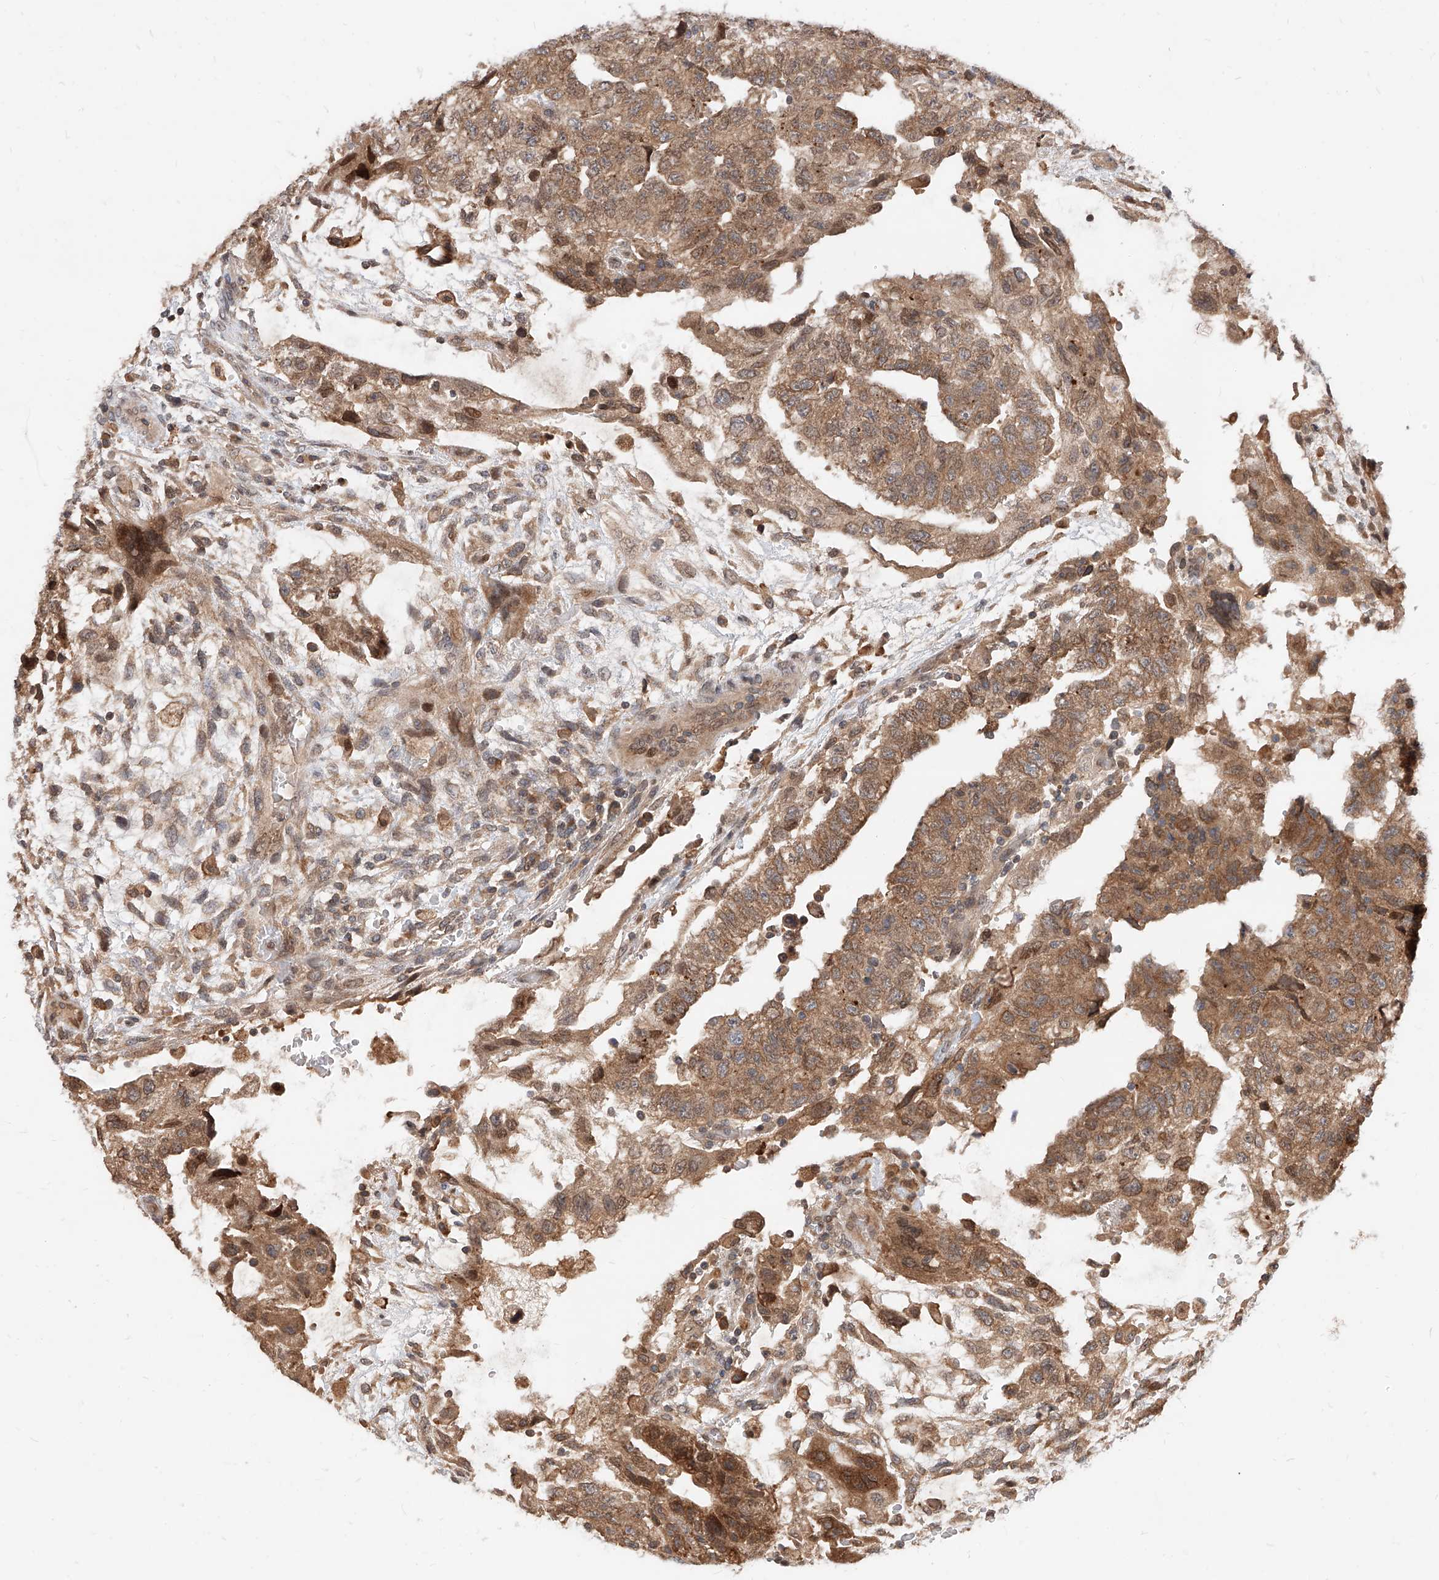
{"staining": {"intensity": "moderate", "quantity": ">75%", "location": "cytoplasmic/membranous"}, "tissue": "testis cancer", "cell_type": "Tumor cells", "image_type": "cancer", "snomed": [{"axis": "morphology", "description": "Carcinoma, Embryonal, NOS"}, {"axis": "topography", "description": "Testis"}], "caption": "Immunohistochemical staining of human testis cancer (embryonal carcinoma) displays medium levels of moderate cytoplasmic/membranous protein expression in approximately >75% of tumor cells.", "gene": "DIRAS3", "patient": {"sex": "male", "age": 36}}